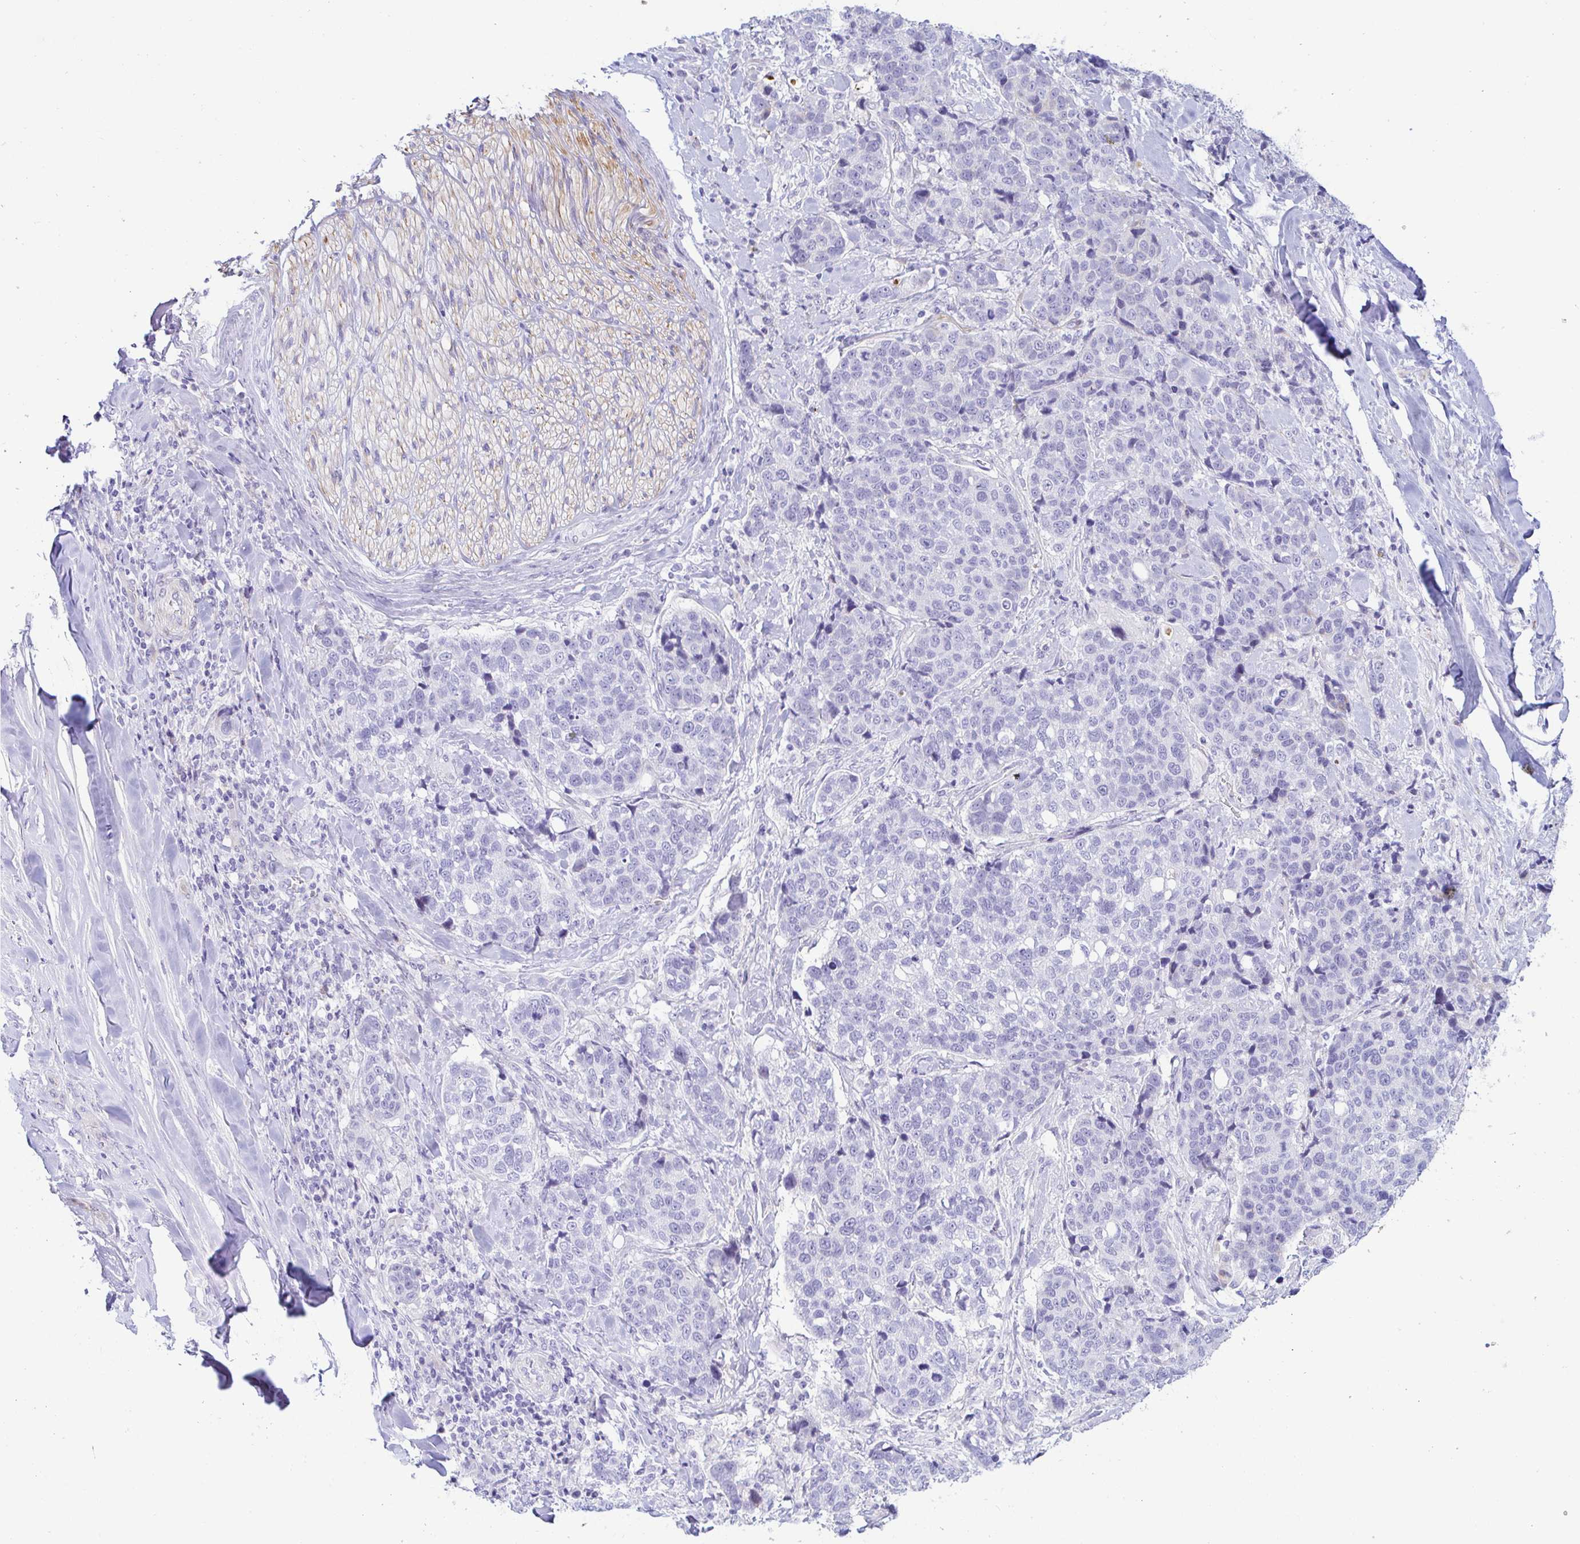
{"staining": {"intensity": "negative", "quantity": "none", "location": "none"}, "tissue": "lung cancer", "cell_type": "Tumor cells", "image_type": "cancer", "snomed": [{"axis": "morphology", "description": "Squamous cell carcinoma, NOS"}, {"axis": "topography", "description": "Lymph node"}, {"axis": "topography", "description": "Lung"}], "caption": "Immunohistochemical staining of lung cancer (squamous cell carcinoma) demonstrates no significant expression in tumor cells. (Stains: DAB (3,3'-diaminobenzidine) immunohistochemistry with hematoxylin counter stain, Microscopy: brightfield microscopy at high magnification).", "gene": "PINLYP", "patient": {"sex": "male", "age": 61}}